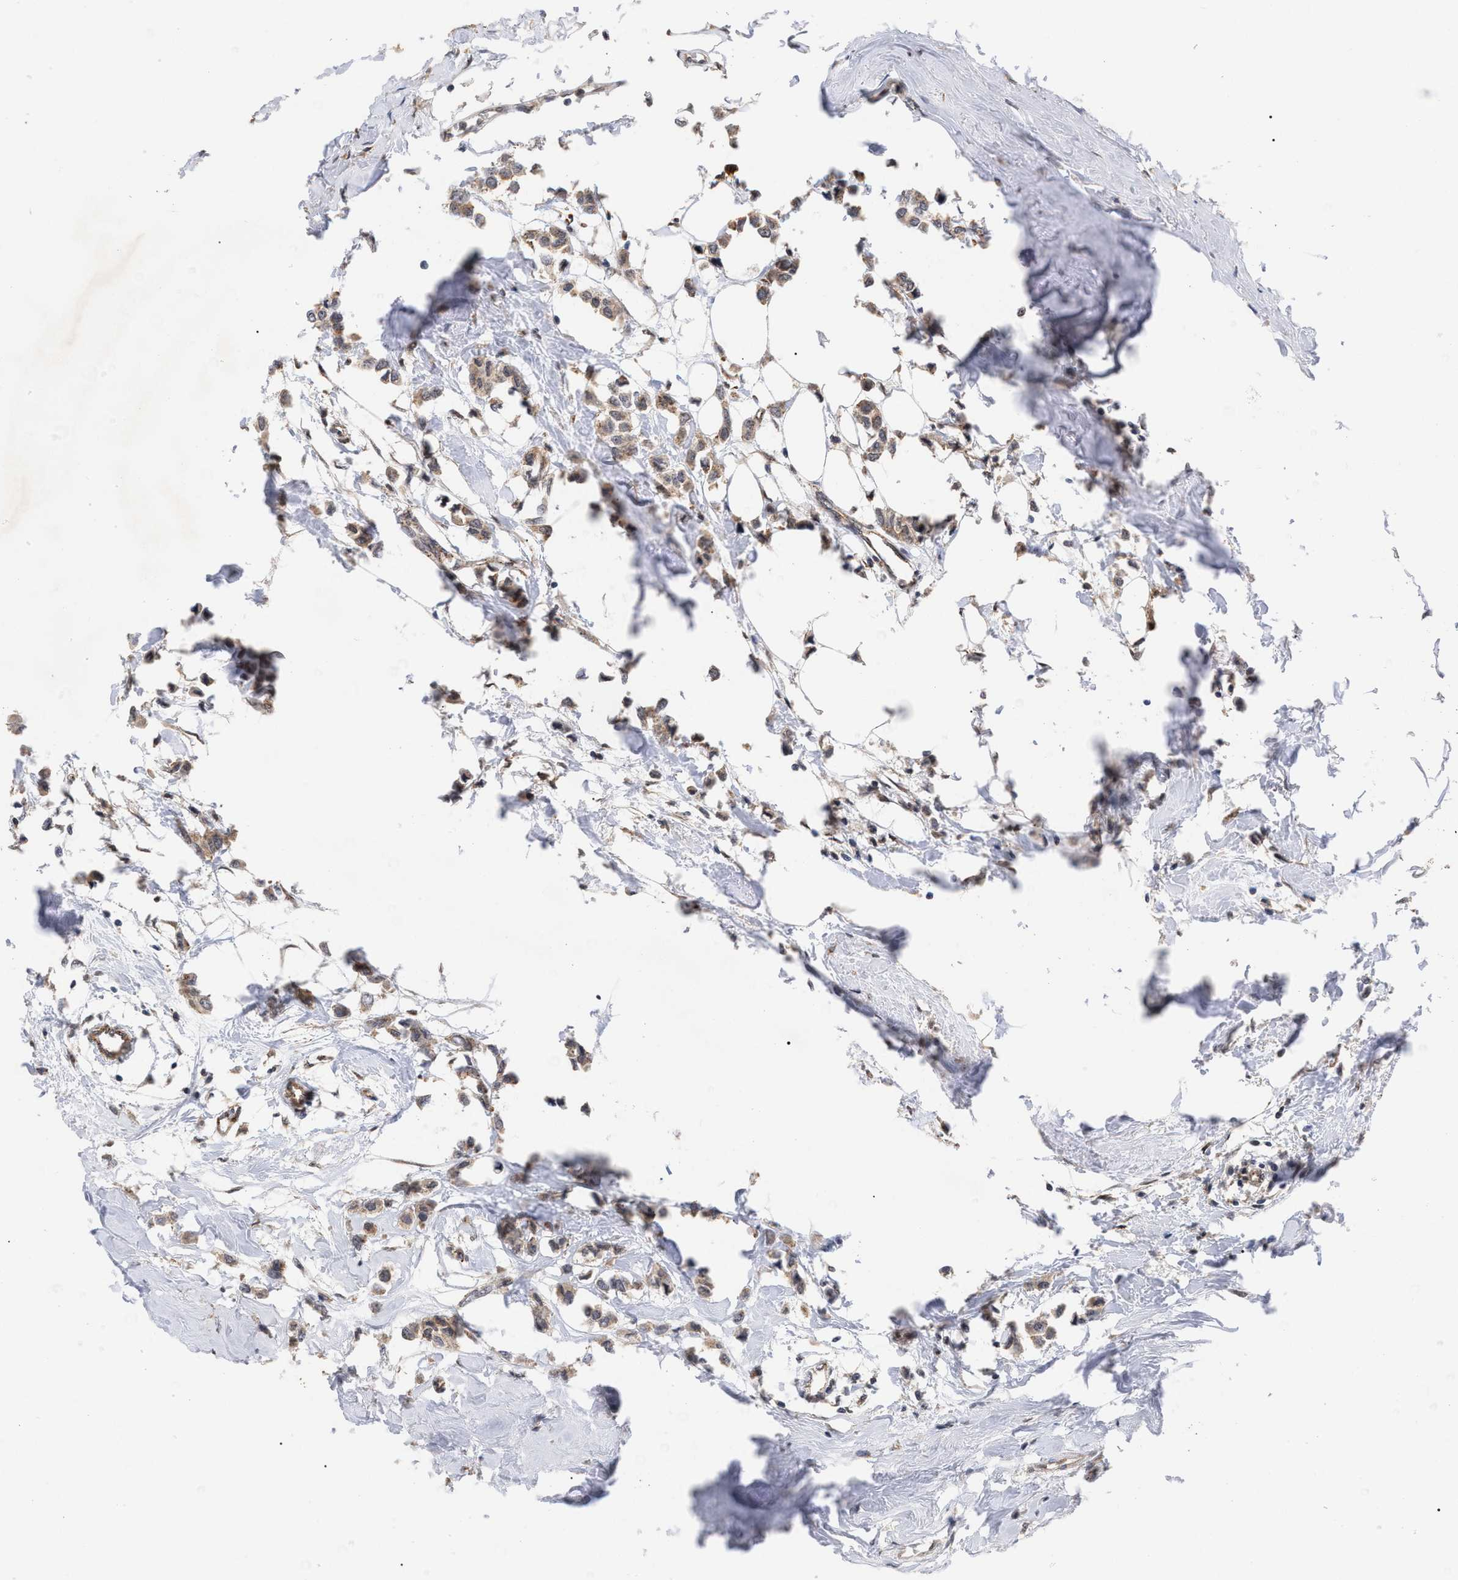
{"staining": {"intensity": "weak", "quantity": ">75%", "location": "cytoplasmic/membranous"}, "tissue": "breast cancer", "cell_type": "Tumor cells", "image_type": "cancer", "snomed": [{"axis": "morphology", "description": "Lobular carcinoma"}, {"axis": "topography", "description": "Breast"}], "caption": "A high-resolution photomicrograph shows IHC staining of breast cancer (lobular carcinoma), which displays weak cytoplasmic/membranous staining in about >75% of tumor cells.", "gene": "UPF1", "patient": {"sex": "female", "age": 51}}